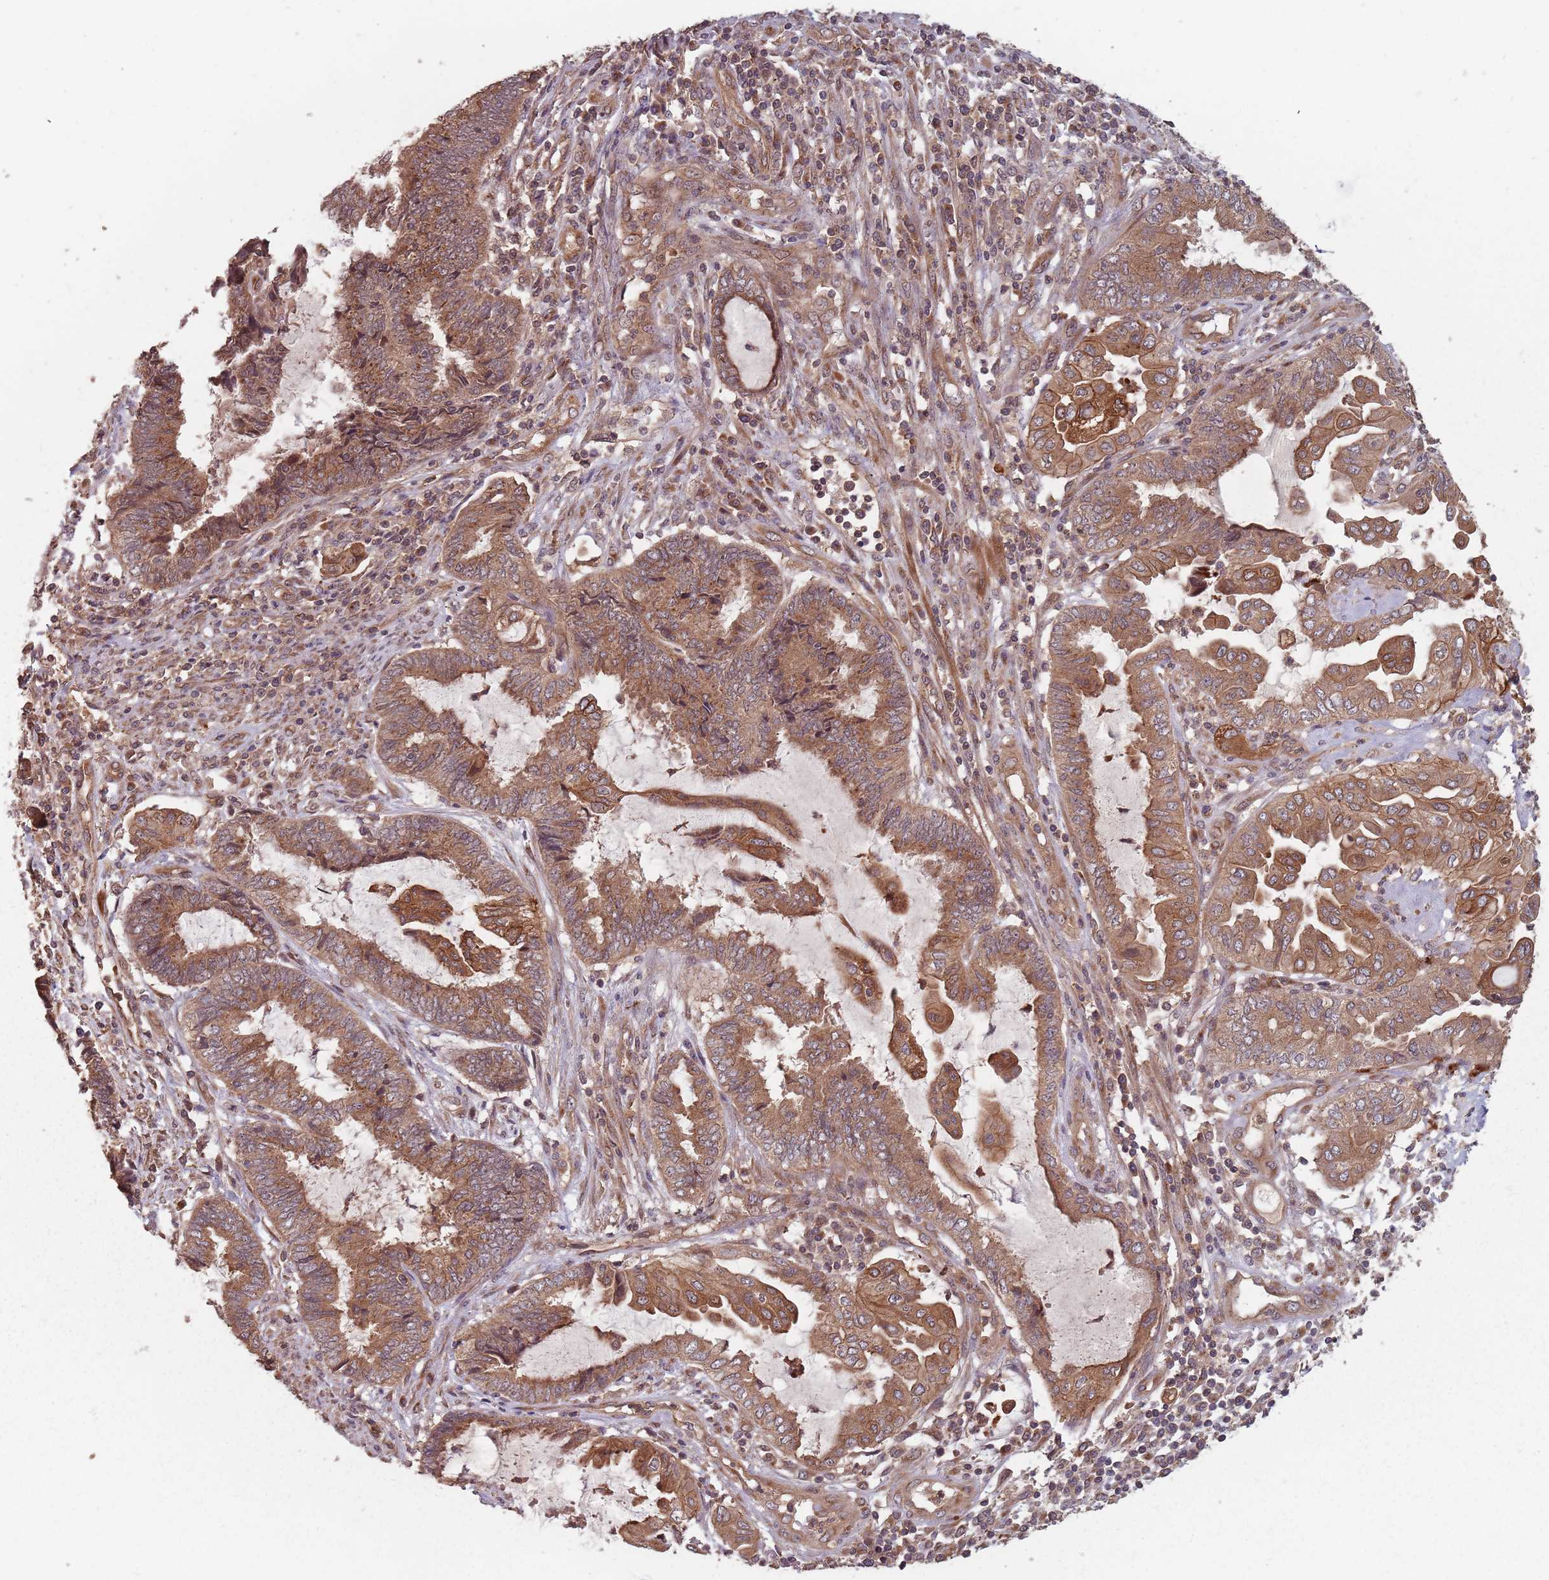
{"staining": {"intensity": "strong", "quantity": ">75%", "location": "cytoplasmic/membranous"}, "tissue": "endometrial cancer", "cell_type": "Tumor cells", "image_type": "cancer", "snomed": [{"axis": "morphology", "description": "Adenocarcinoma, NOS"}, {"axis": "topography", "description": "Uterus"}, {"axis": "topography", "description": "Endometrium"}], "caption": "A histopathology image of human endometrial cancer (adenocarcinoma) stained for a protein displays strong cytoplasmic/membranous brown staining in tumor cells.", "gene": "C3orf14", "patient": {"sex": "female", "age": 70}}